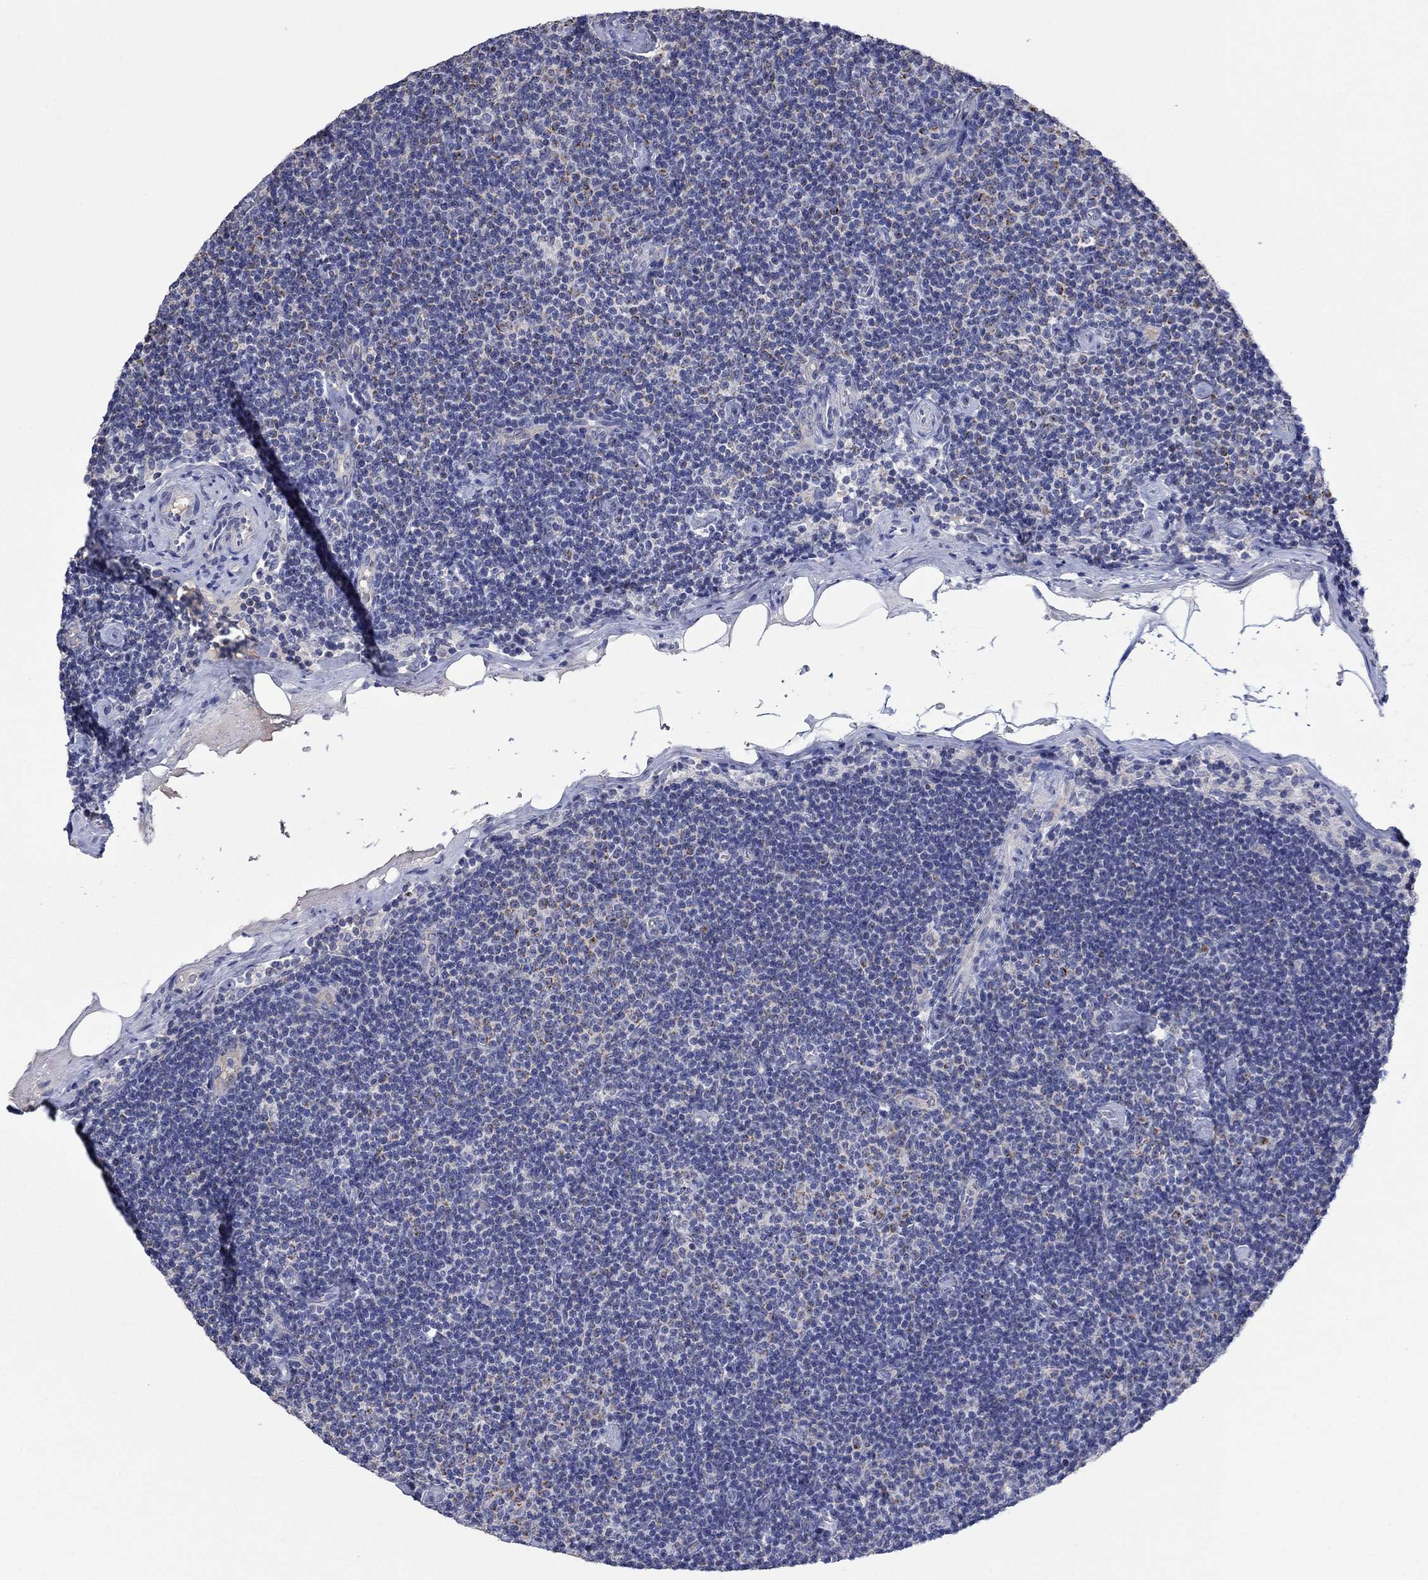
{"staining": {"intensity": "moderate", "quantity": "<25%", "location": "cytoplasmic/membranous"}, "tissue": "lymphoma", "cell_type": "Tumor cells", "image_type": "cancer", "snomed": [{"axis": "morphology", "description": "Malignant lymphoma, non-Hodgkin's type, Low grade"}, {"axis": "topography", "description": "Lymph node"}], "caption": "Low-grade malignant lymphoma, non-Hodgkin's type stained for a protein (brown) reveals moderate cytoplasmic/membranous positive positivity in approximately <25% of tumor cells.", "gene": "CLVS1", "patient": {"sex": "male", "age": 81}}